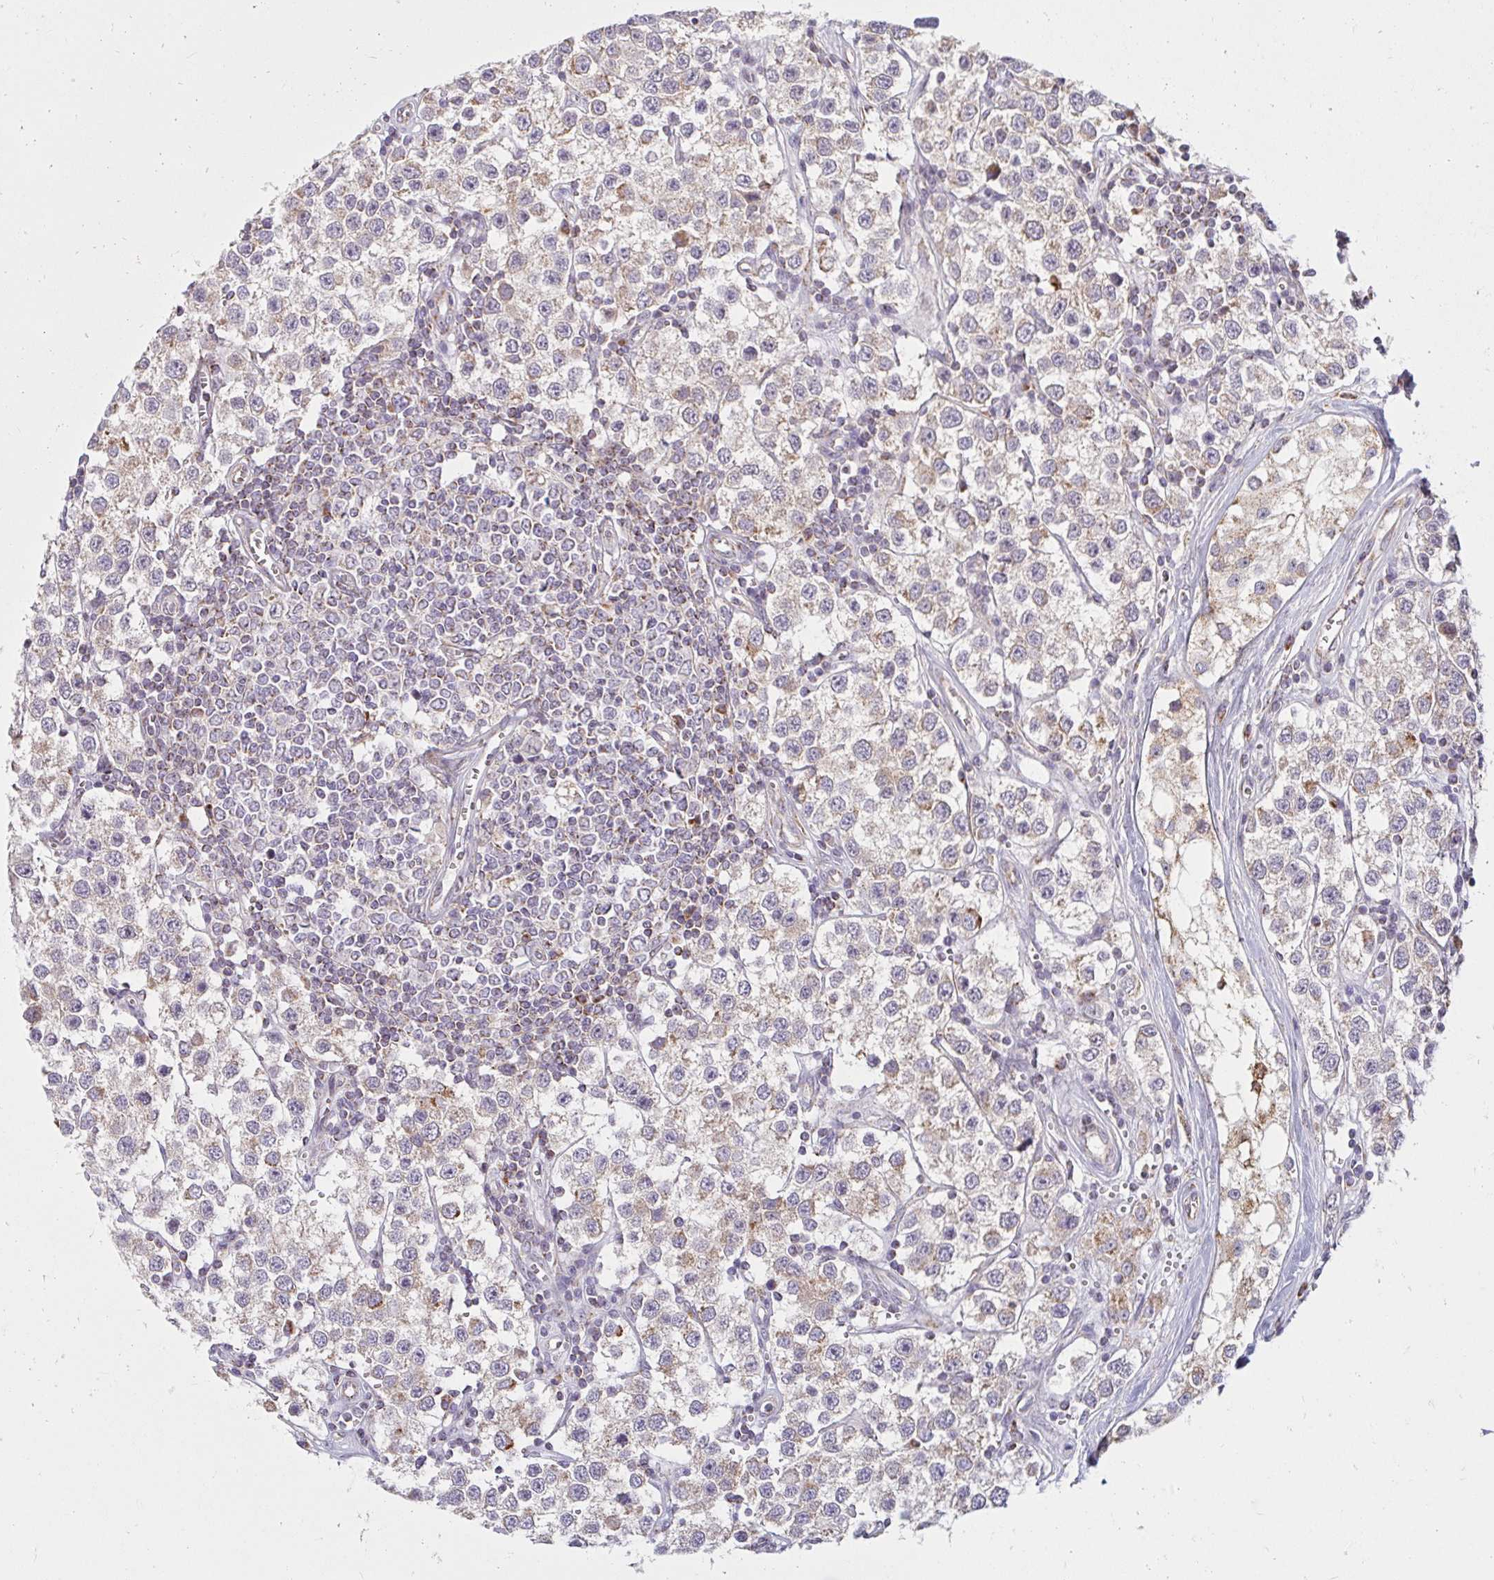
{"staining": {"intensity": "weak", "quantity": "25%-75%", "location": "cytoplasmic/membranous"}, "tissue": "testis cancer", "cell_type": "Tumor cells", "image_type": "cancer", "snomed": [{"axis": "morphology", "description": "Seminoma, NOS"}, {"axis": "topography", "description": "Testis"}], "caption": "DAB immunohistochemical staining of human testis cancer exhibits weak cytoplasmic/membranous protein expression in about 25%-75% of tumor cells.", "gene": "SKP2", "patient": {"sex": "male", "age": 34}}